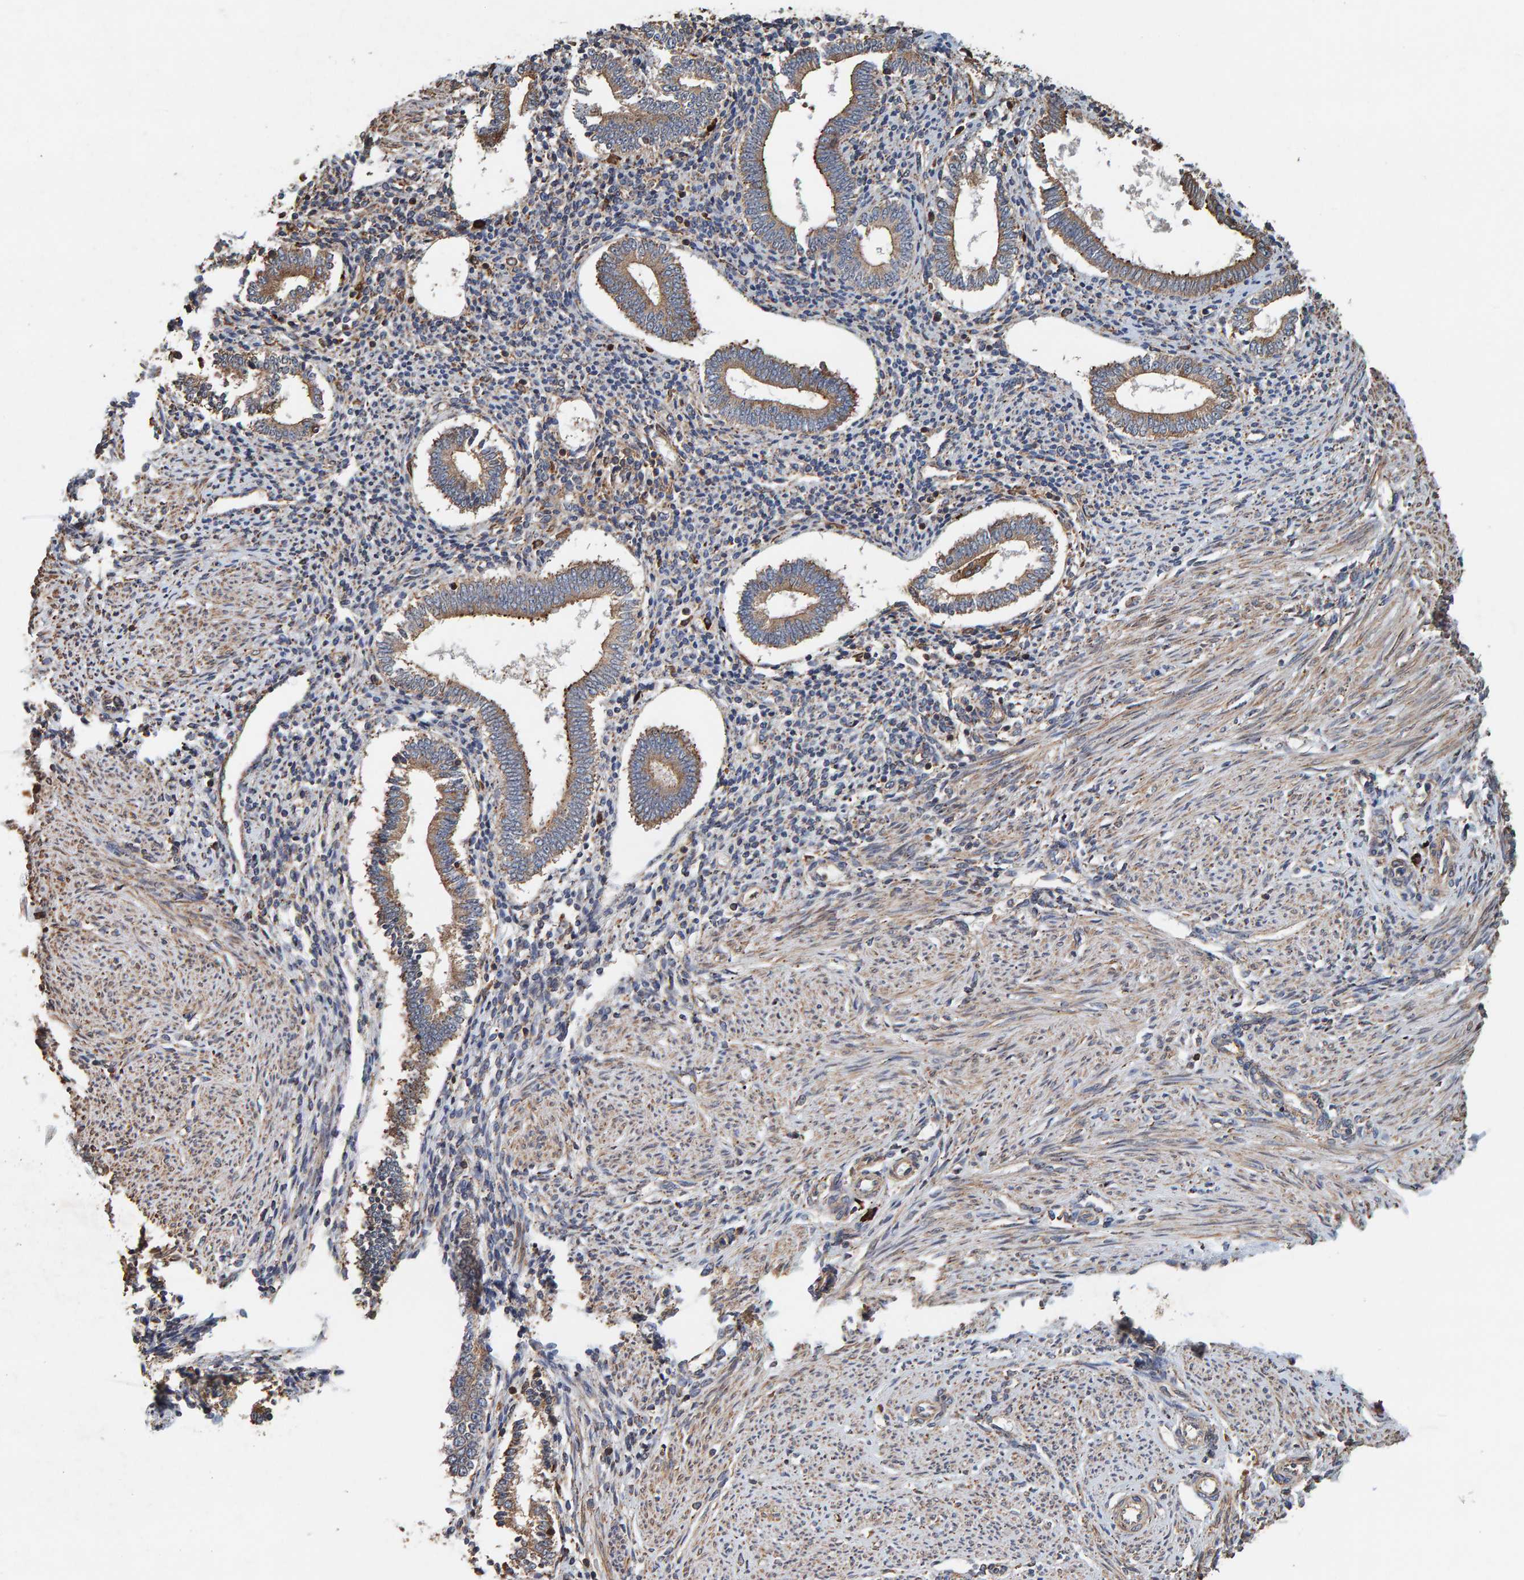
{"staining": {"intensity": "moderate", "quantity": "25%-75%", "location": "cytoplasmic/membranous"}, "tissue": "endometrium", "cell_type": "Cells in endometrial stroma", "image_type": "normal", "snomed": [{"axis": "morphology", "description": "Normal tissue, NOS"}, {"axis": "topography", "description": "Endometrium"}], "caption": "IHC photomicrograph of unremarkable endometrium: endometrium stained using immunohistochemistry exhibits medium levels of moderate protein expression localized specifically in the cytoplasmic/membranous of cells in endometrial stroma, appearing as a cytoplasmic/membranous brown color.", "gene": "PLA2G3", "patient": {"sex": "female", "age": 42}}